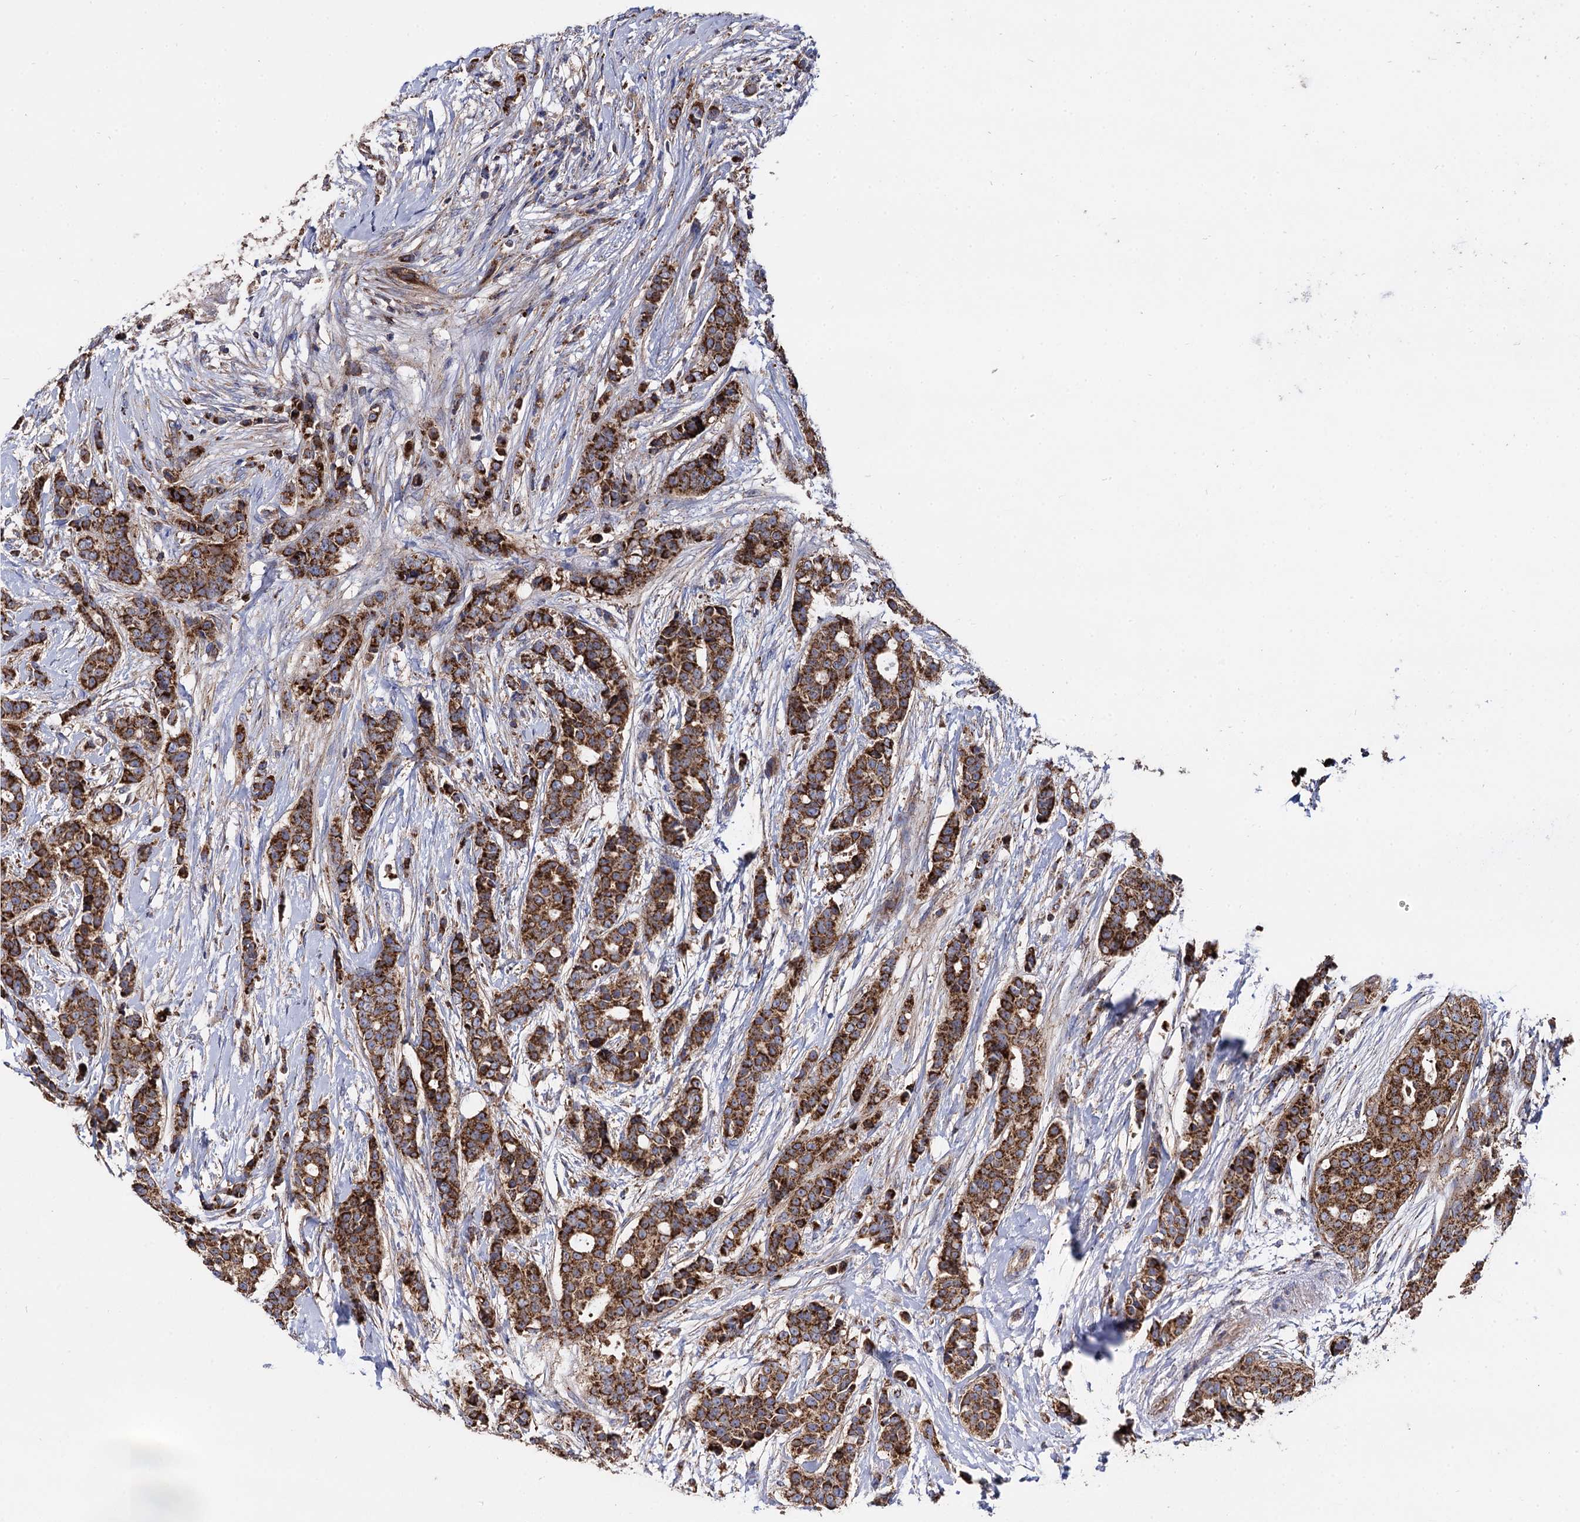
{"staining": {"intensity": "strong", "quantity": ">75%", "location": "cytoplasmic/membranous"}, "tissue": "breast cancer", "cell_type": "Tumor cells", "image_type": "cancer", "snomed": [{"axis": "morphology", "description": "Lobular carcinoma"}, {"axis": "topography", "description": "Breast"}], "caption": "The histopathology image displays staining of breast lobular carcinoma, revealing strong cytoplasmic/membranous protein positivity (brown color) within tumor cells.", "gene": "IQCH", "patient": {"sex": "female", "age": 51}}